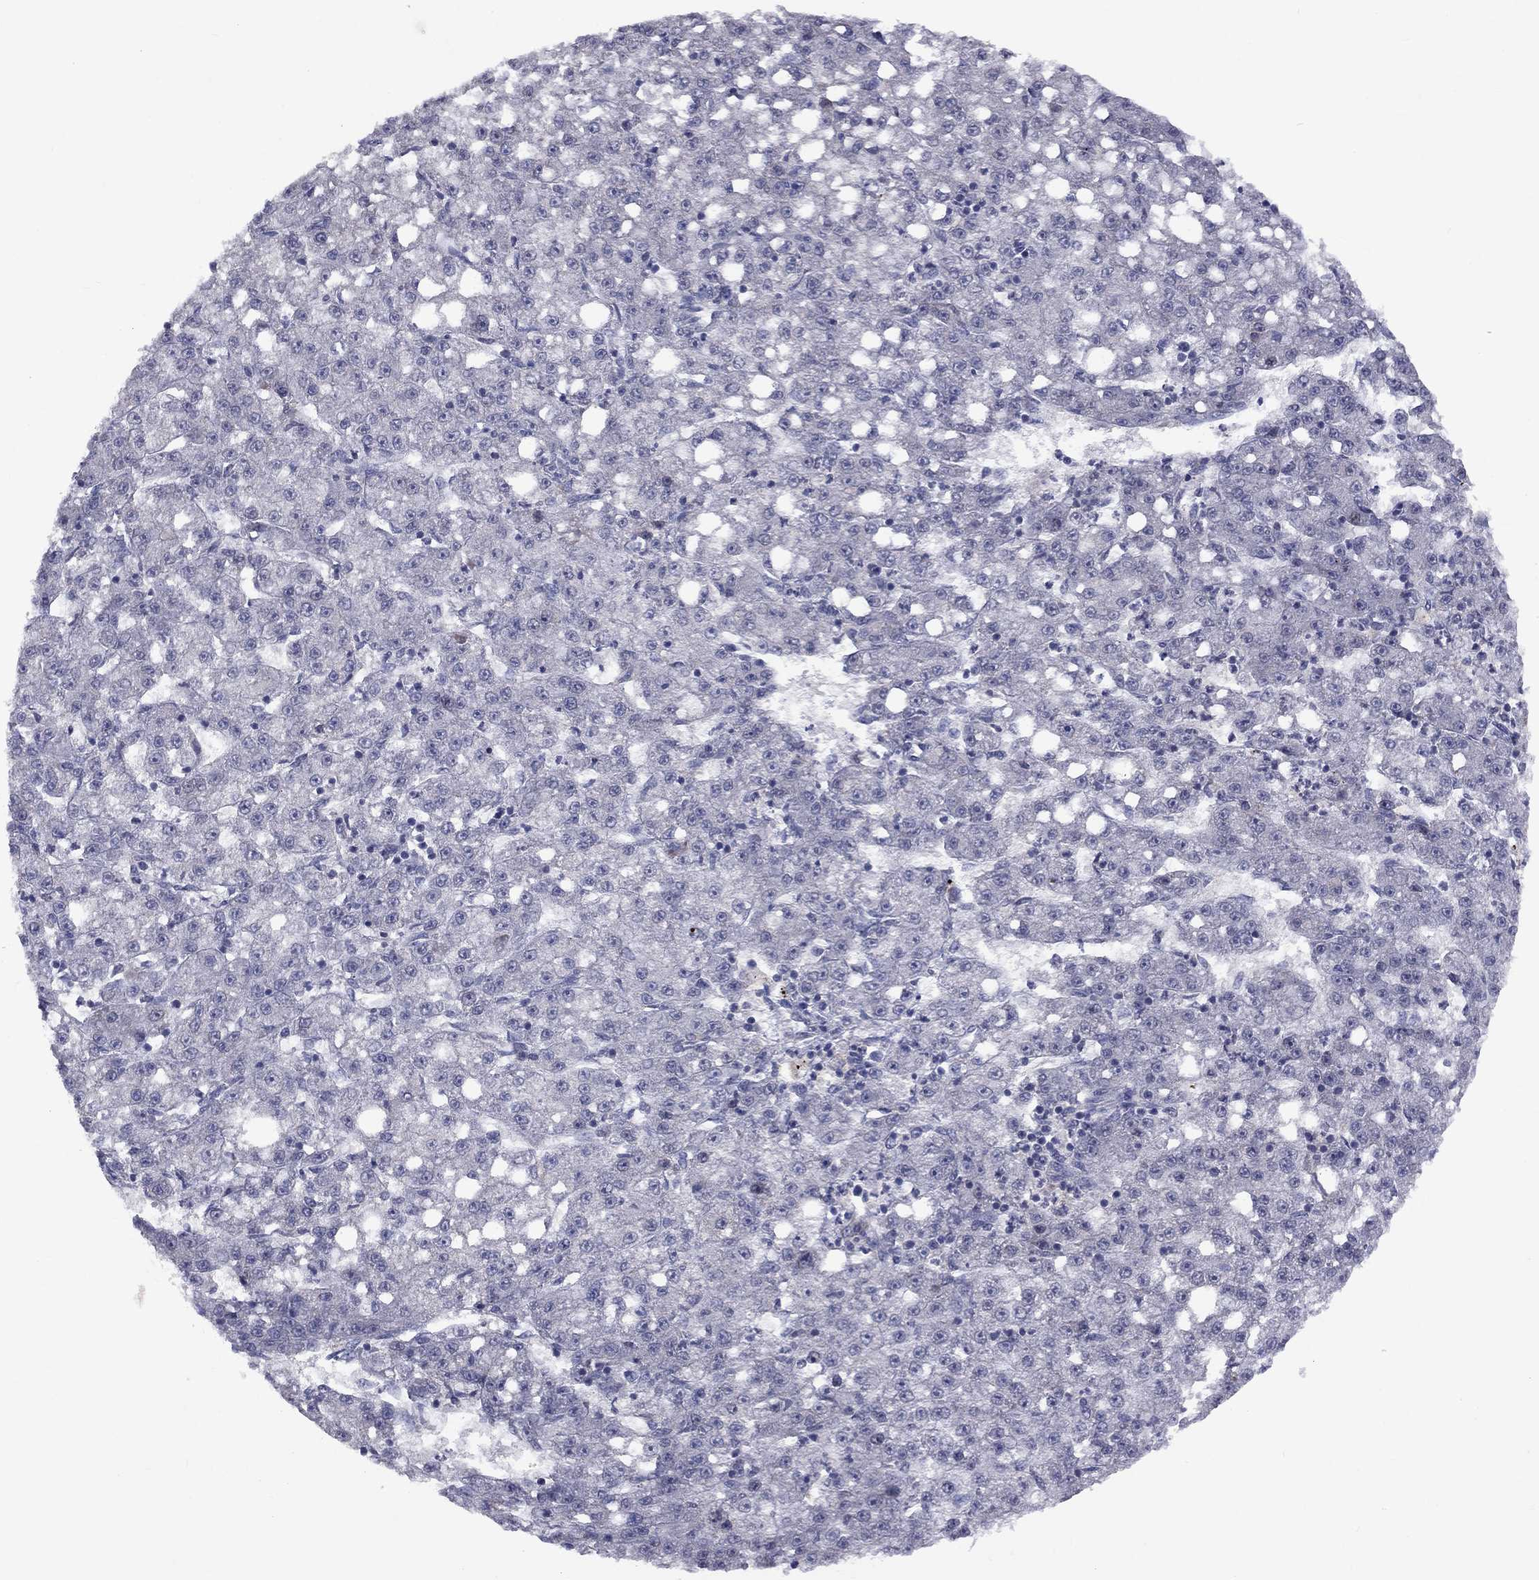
{"staining": {"intensity": "negative", "quantity": "none", "location": "none"}, "tissue": "liver cancer", "cell_type": "Tumor cells", "image_type": "cancer", "snomed": [{"axis": "morphology", "description": "Carcinoma, Hepatocellular, NOS"}, {"axis": "topography", "description": "Liver"}], "caption": "Photomicrograph shows no significant protein positivity in tumor cells of liver cancer. The staining is performed using DAB brown chromogen with nuclei counter-stained in using hematoxylin.", "gene": "CACNA1A", "patient": {"sex": "female", "age": 65}}